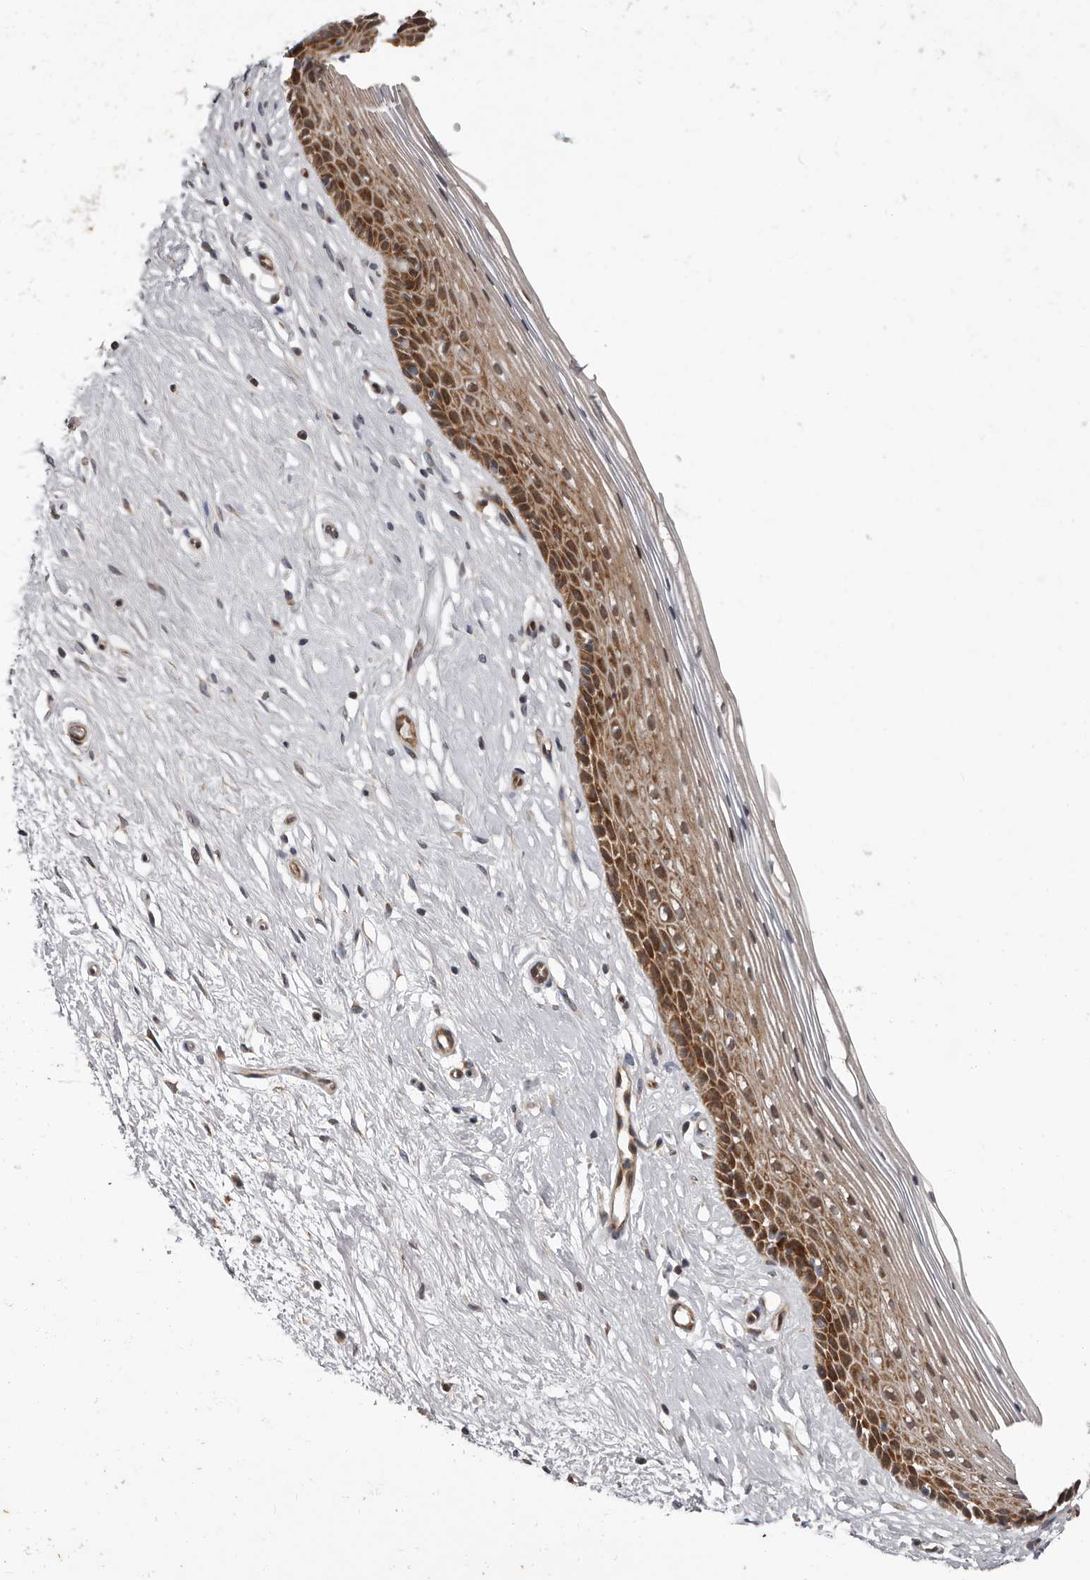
{"staining": {"intensity": "strong", "quantity": "25%-75%", "location": "cytoplasmic/membranous"}, "tissue": "vagina", "cell_type": "Squamous epithelial cells", "image_type": "normal", "snomed": [{"axis": "morphology", "description": "Normal tissue, NOS"}, {"axis": "topography", "description": "Vagina"}], "caption": "Human vagina stained for a protein (brown) shows strong cytoplasmic/membranous positive positivity in approximately 25%-75% of squamous epithelial cells.", "gene": "VPS37A", "patient": {"sex": "female", "age": 46}}